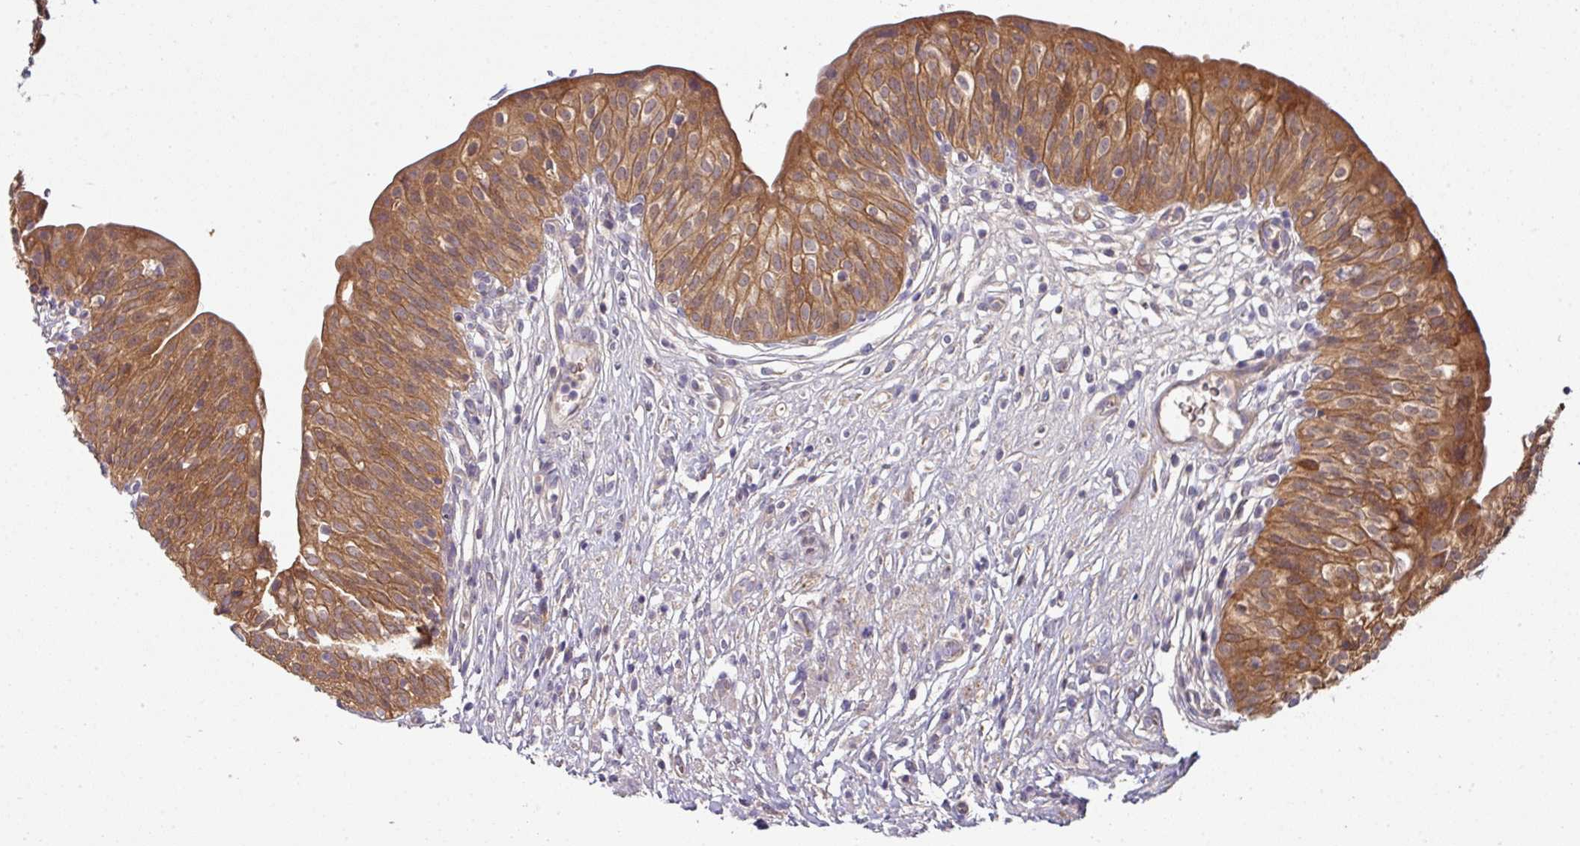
{"staining": {"intensity": "strong", "quantity": ">75%", "location": "cytoplasmic/membranous"}, "tissue": "urinary bladder", "cell_type": "Urothelial cells", "image_type": "normal", "snomed": [{"axis": "morphology", "description": "Normal tissue, NOS"}, {"axis": "topography", "description": "Urinary bladder"}], "caption": "This histopathology image reveals IHC staining of normal human urinary bladder, with high strong cytoplasmic/membranous staining in approximately >75% of urothelial cells.", "gene": "SLAMF6", "patient": {"sex": "male", "age": 55}}